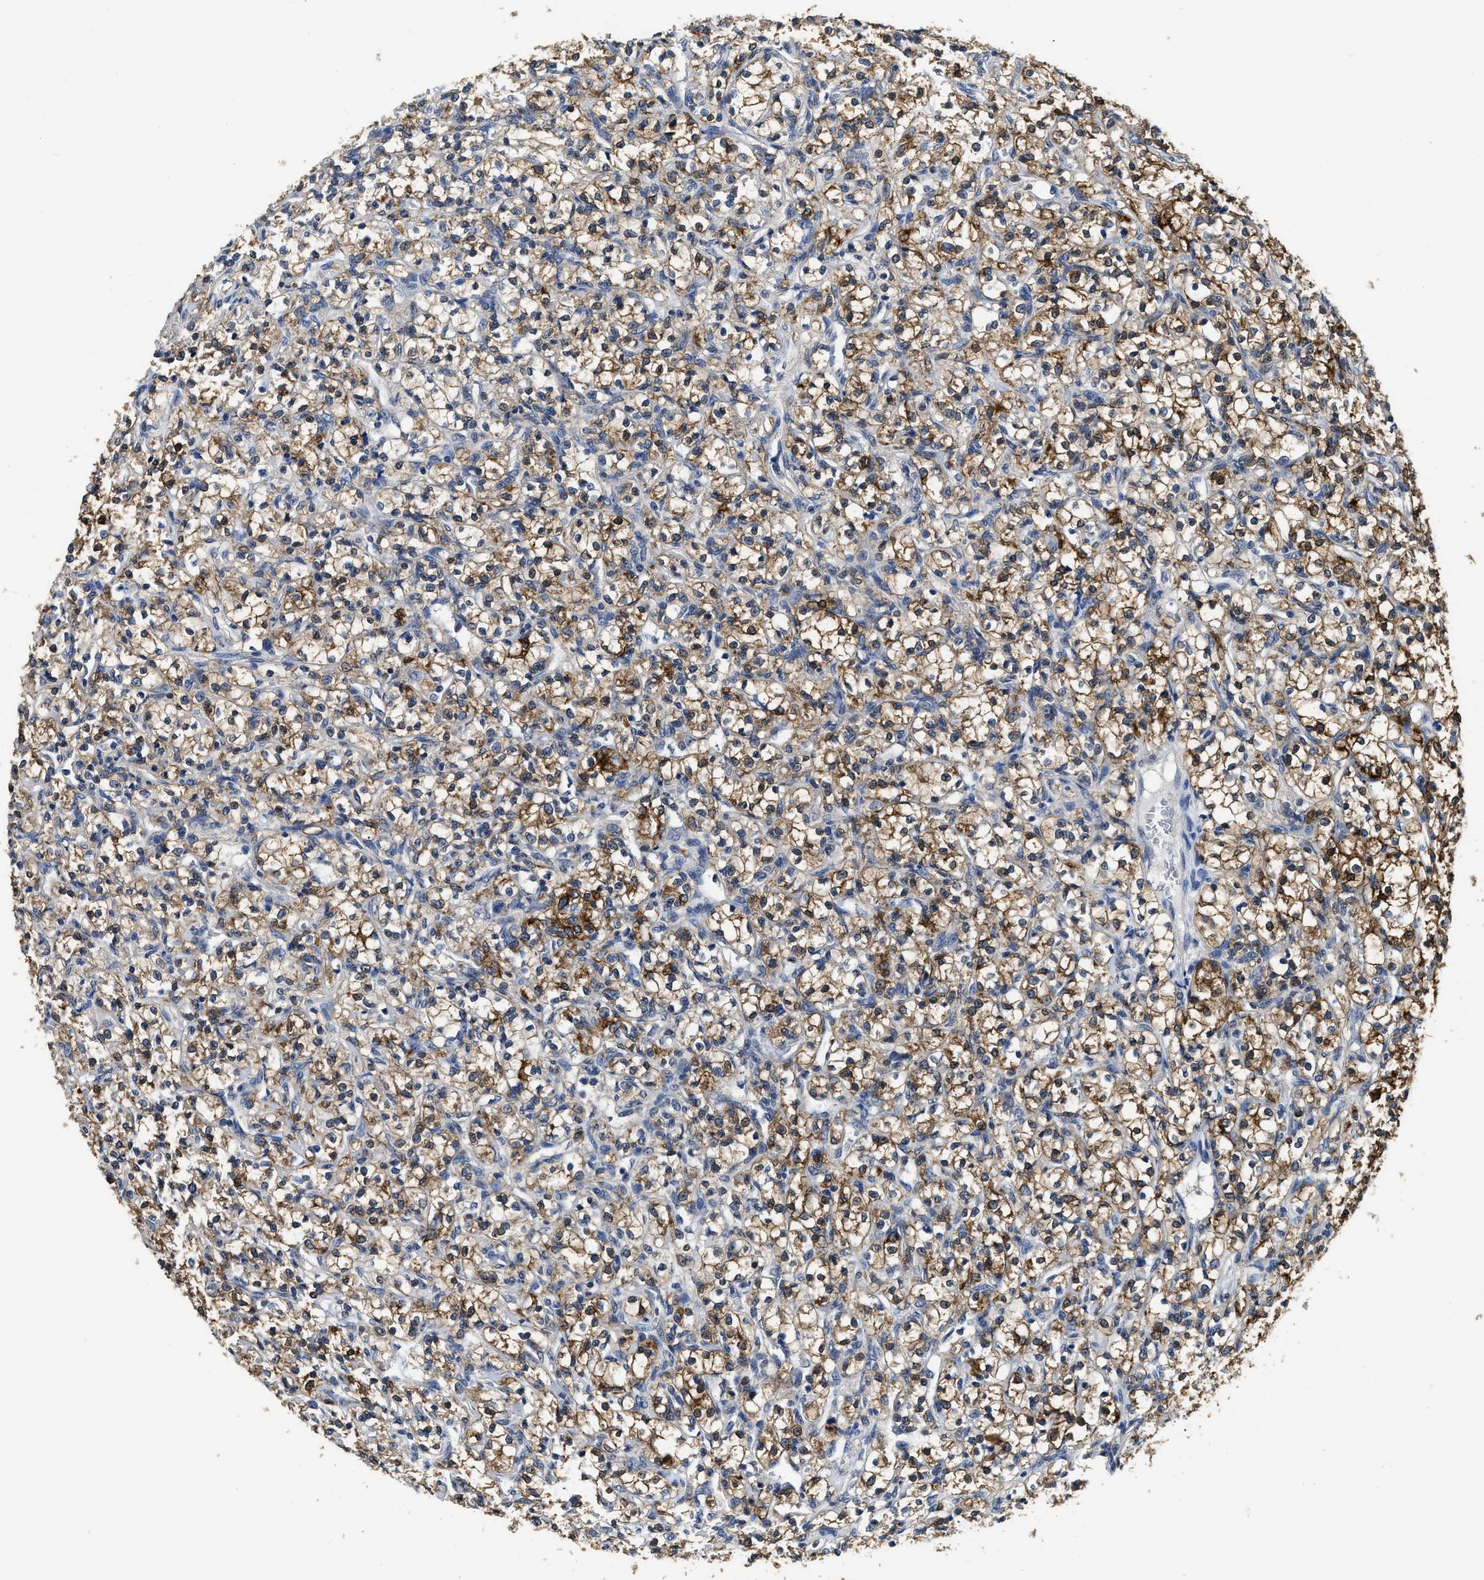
{"staining": {"intensity": "moderate", "quantity": "25%-75%", "location": "cytoplasmic/membranous"}, "tissue": "renal cancer", "cell_type": "Tumor cells", "image_type": "cancer", "snomed": [{"axis": "morphology", "description": "Adenocarcinoma, NOS"}, {"axis": "topography", "description": "Kidney"}], "caption": "This micrograph displays immunohistochemistry (IHC) staining of human renal cancer, with medium moderate cytoplasmic/membranous positivity in approximately 25%-75% of tumor cells.", "gene": "CTNNA1", "patient": {"sex": "female", "age": 69}}